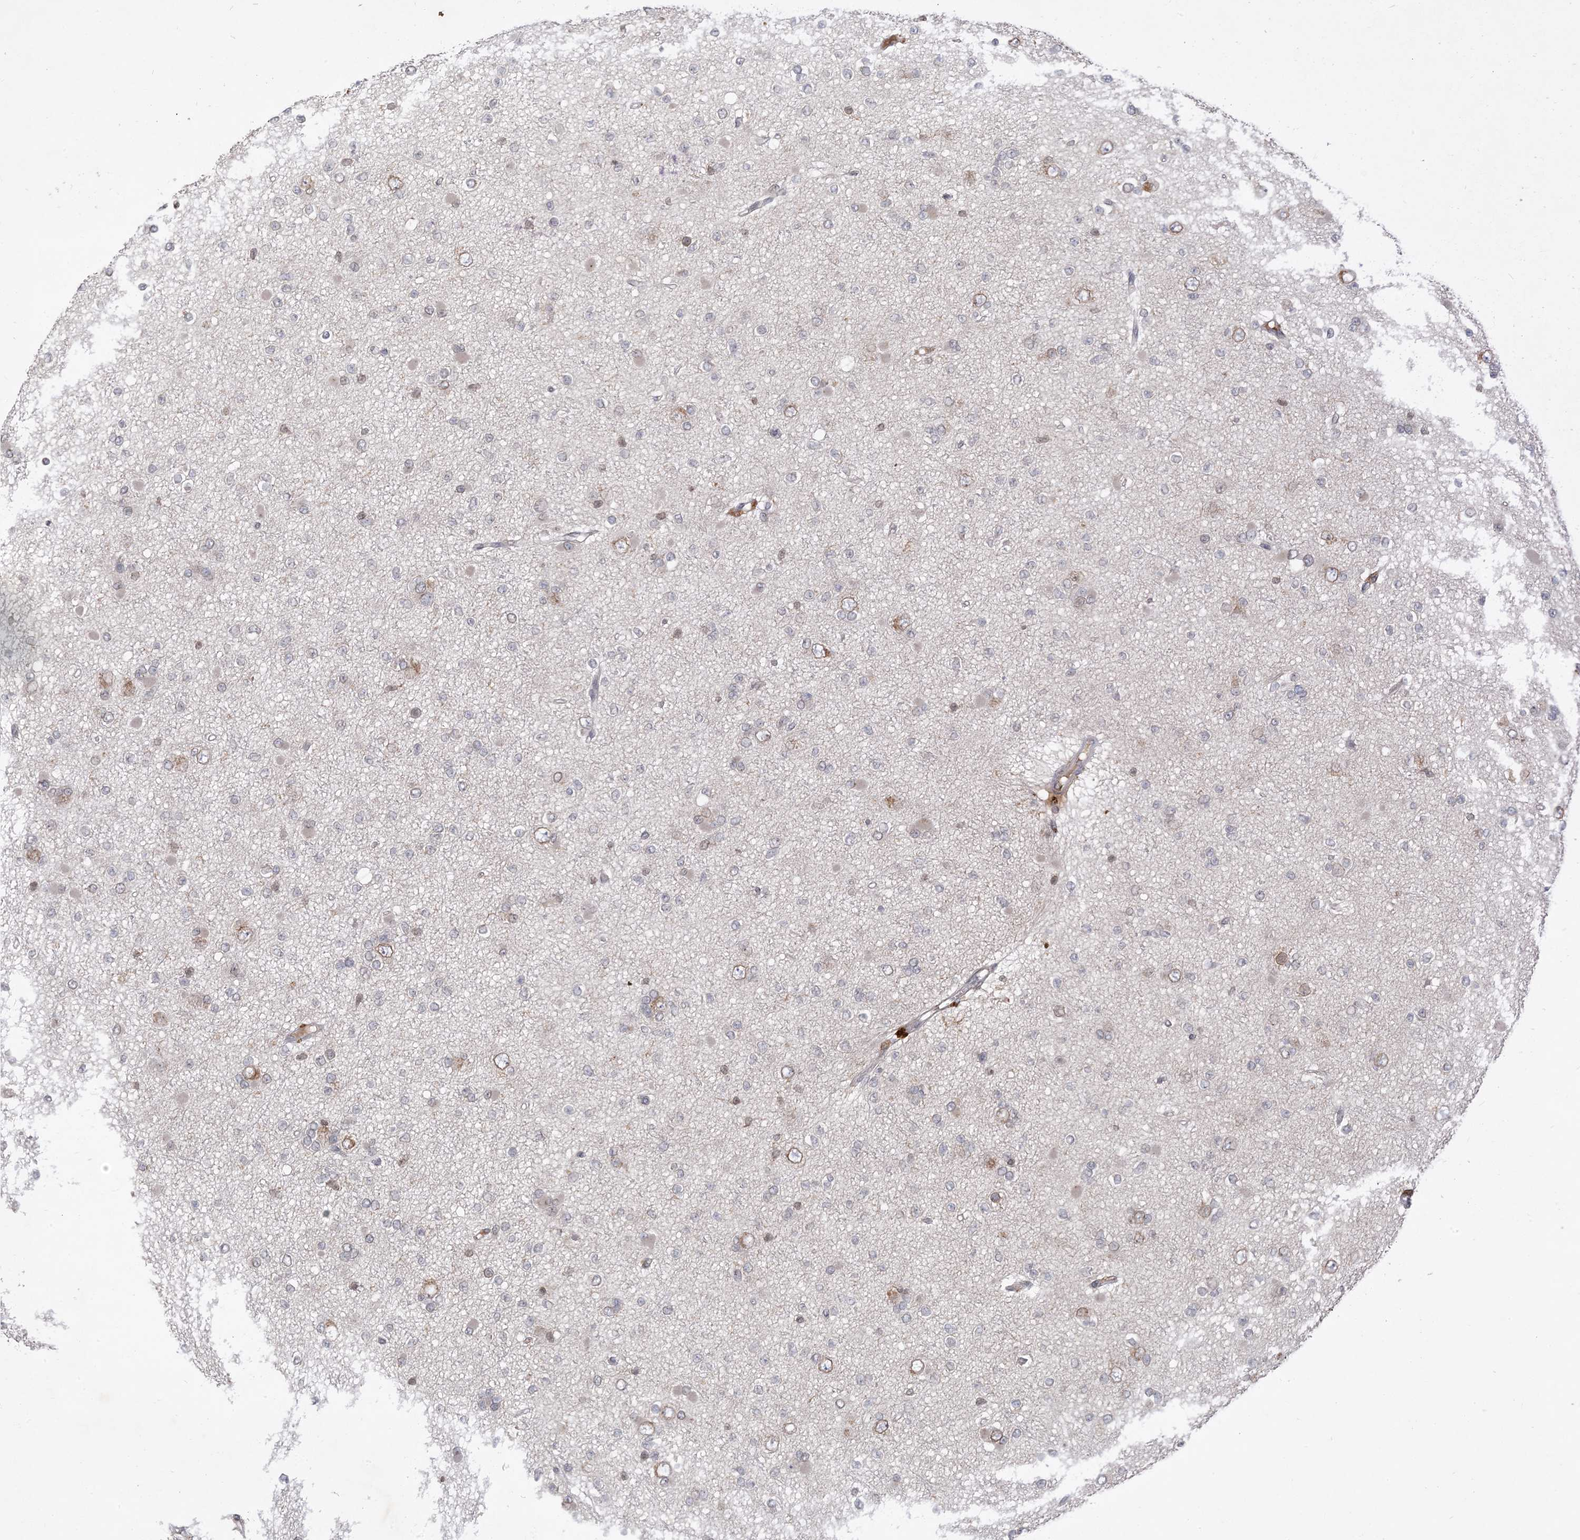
{"staining": {"intensity": "moderate", "quantity": "<25%", "location": "cytoplasmic/membranous,nuclear"}, "tissue": "glioma", "cell_type": "Tumor cells", "image_type": "cancer", "snomed": [{"axis": "morphology", "description": "Glioma, malignant, Low grade"}, {"axis": "topography", "description": "Brain"}], "caption": "Glioma was stained to show a protein in brown. There is low levels of moderate cytoplasmic/membranous and nuclear staining in about <25% of tumor cells.", "gene": "NAGK", "patient": {"sex": "female", "age": 22}}